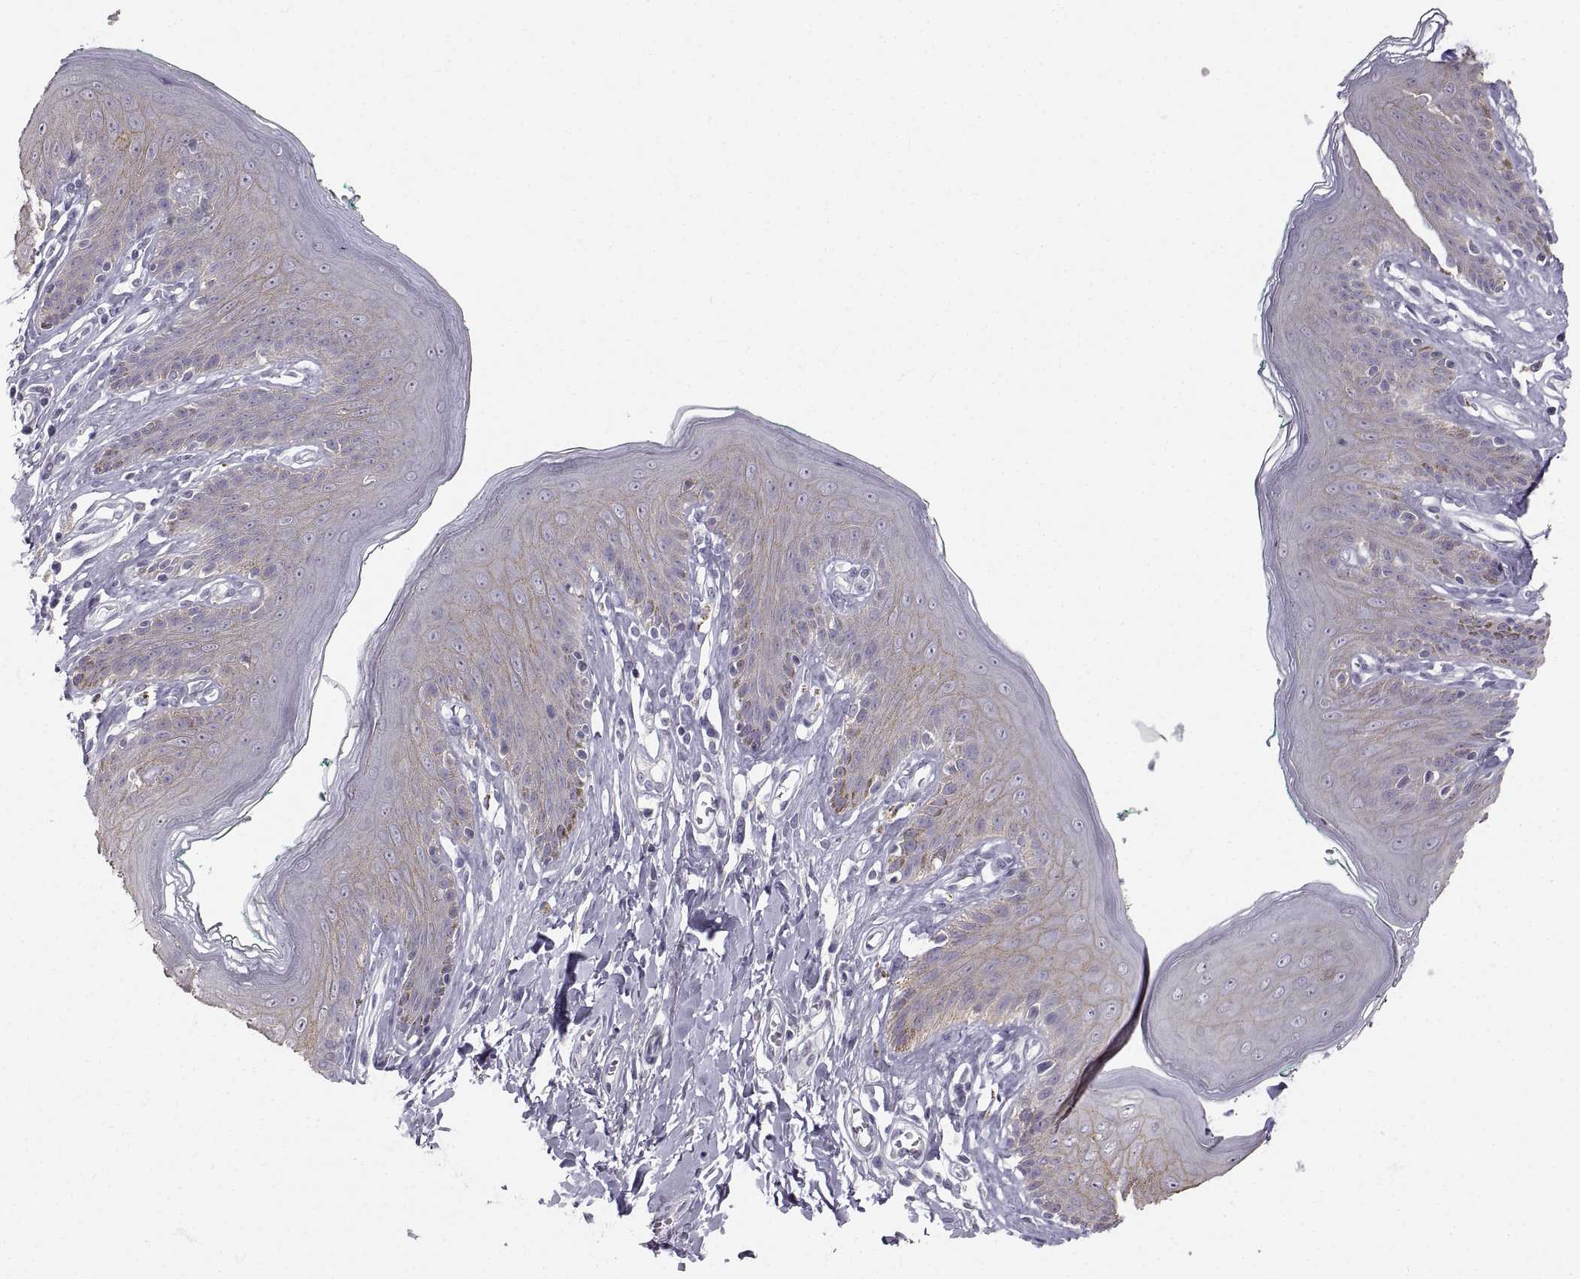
{"staining": {"intensity": "weak", "quantity": ">75%", "location": "cytoplasmic/membranous"}, "tissue": "skin", "cell_type": "Epidermal cells", "image_type": "normal", "snomed": [{"axis": "morphology", "description": "Normal tissue, NOS"}, {"axis": "topography", "description": "Vulva"}], "caption": "Weak cytoplasmic/membranous positivity for a protein is identified in about >75% of epidermal cells of benign skin using IHC.", "gene": "ZNF185", "patient": {"sex": "female", "age": 66}}